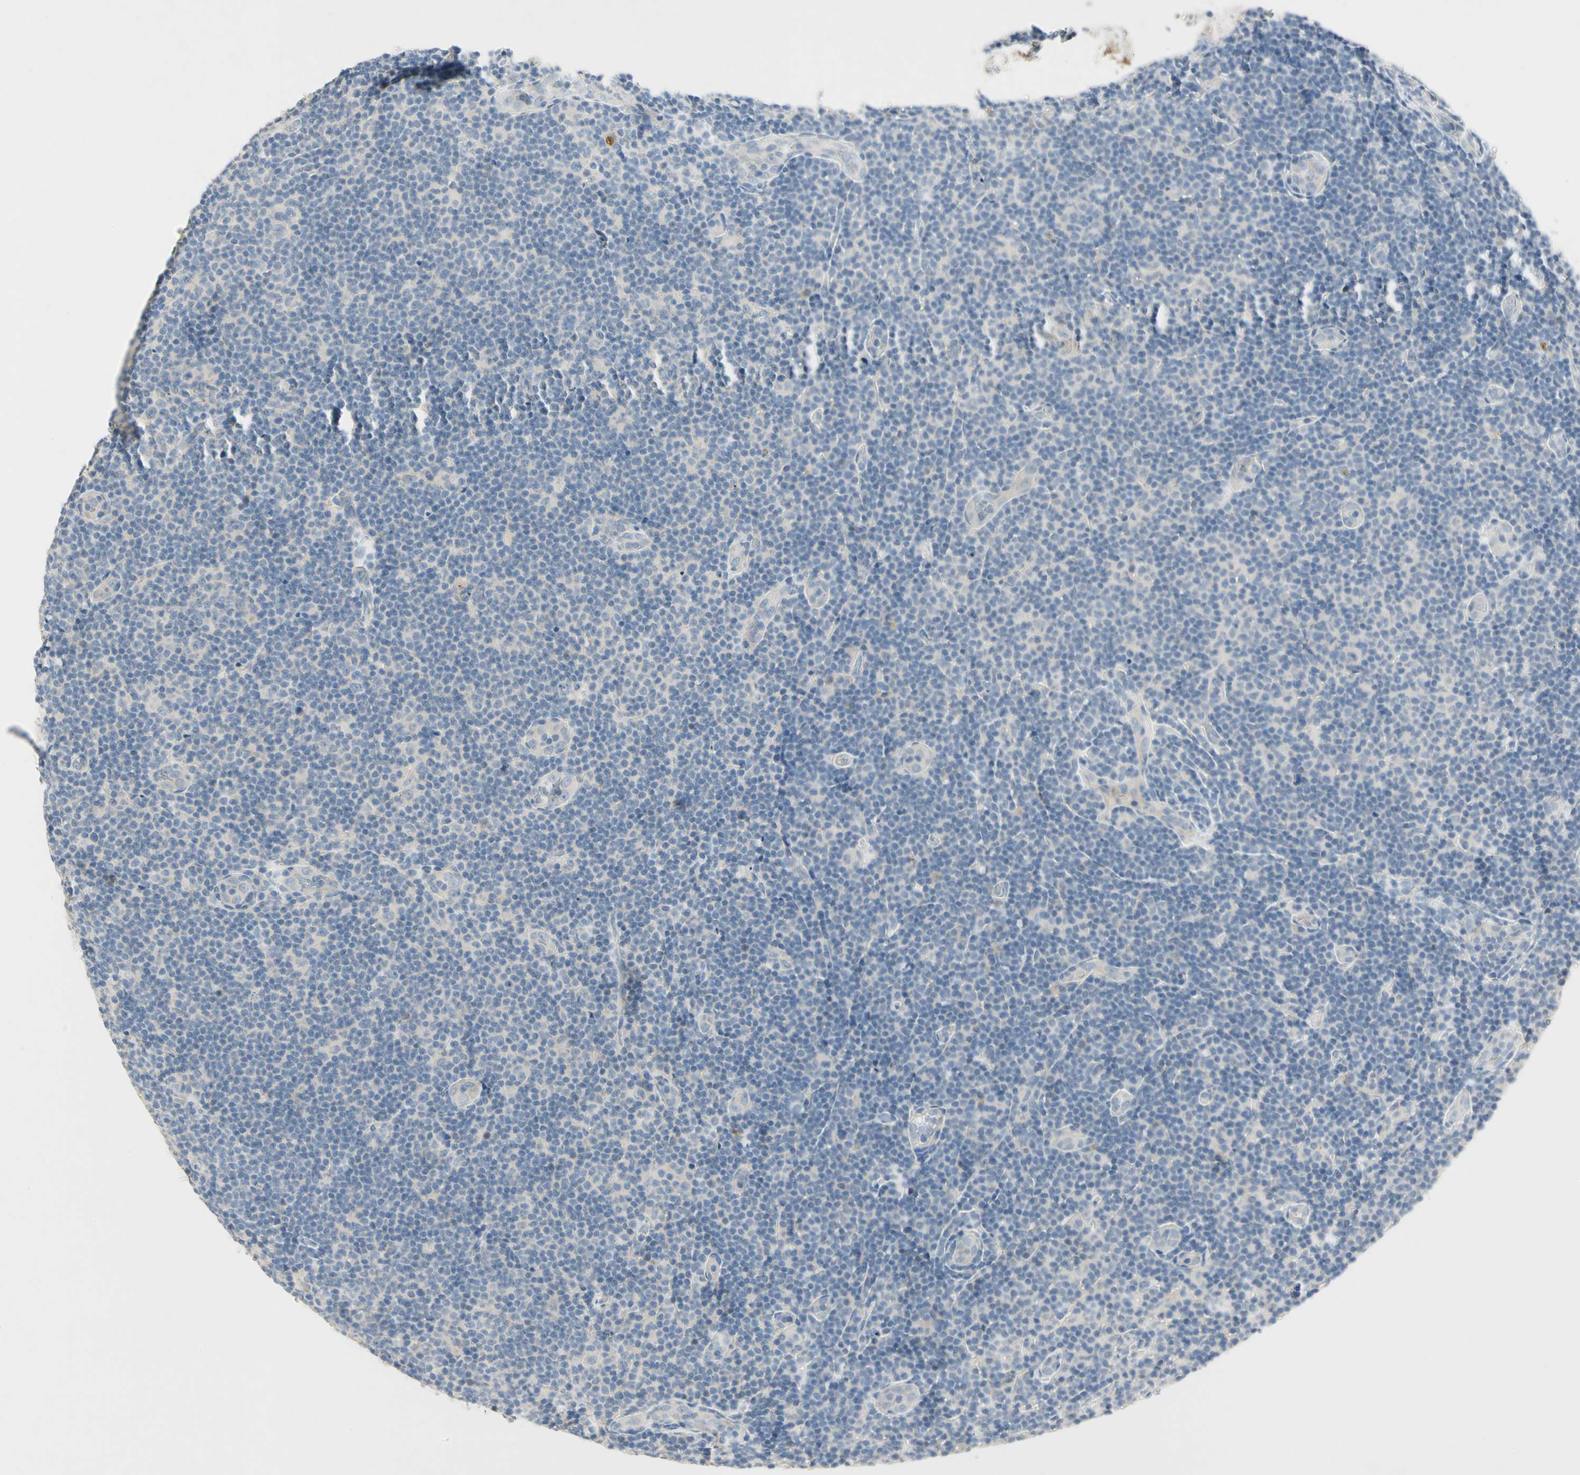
{"staining": {"intensity": "negative", "quantity": "none", "location": "none"}, "tissue": "lymphoma", "cell_type": "Tumor cells", "image_type": "cancer", "snomed": [{"axis": "morphology", "description": "Malignant lymphoma, non-Hodgkin's type, Low grade"}, {"axis": "topography", "description": "Lymph node"}], "caption": "Tumor cells are negative for protein expression in human malignant lymphoma, non-Hodgkin's type (low-grade).", "gene": "PRSS21", "patient": {"sex": "male", "age": 83}}